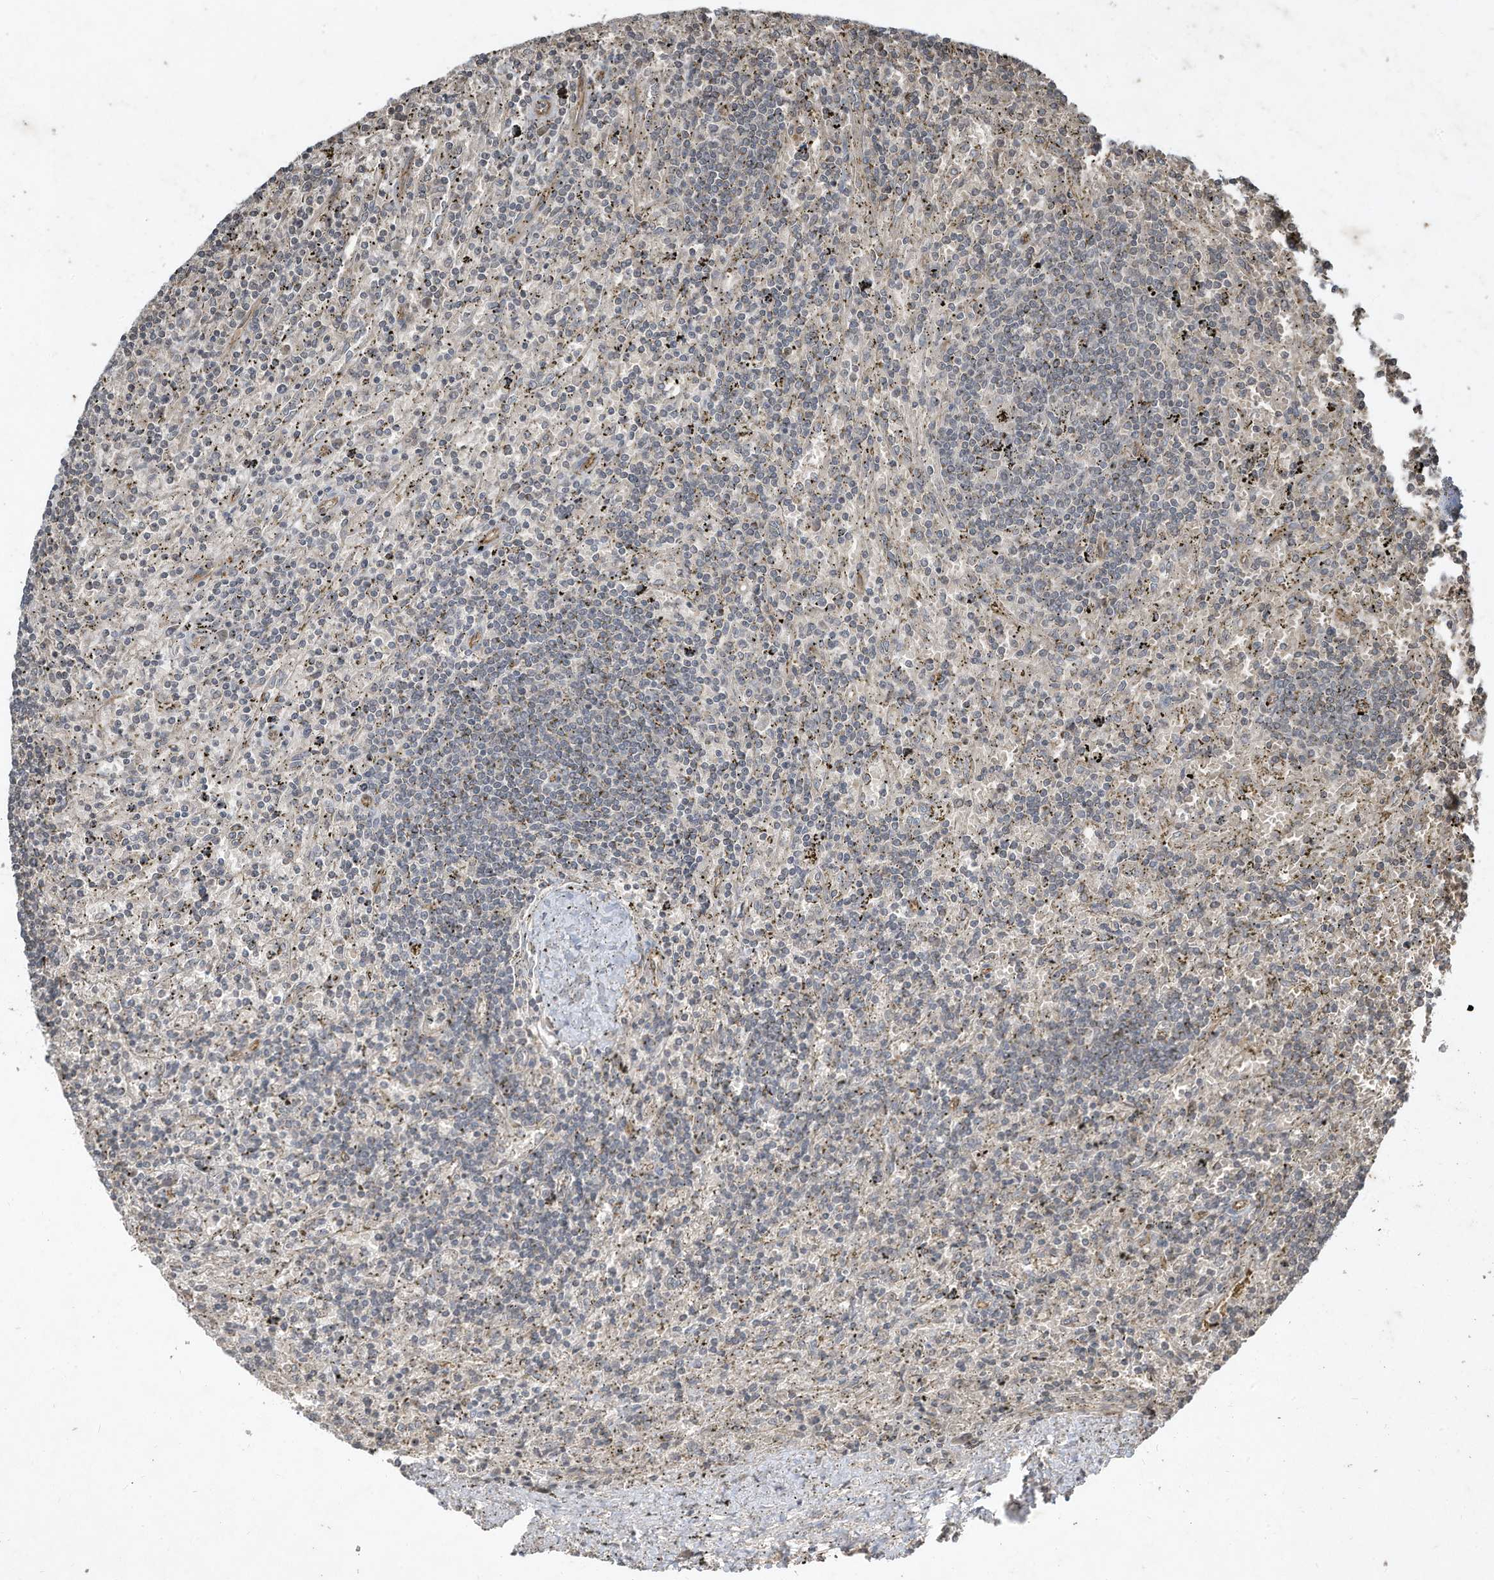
{"staining": {"intensity": "negative", "quantity": "none", "location": "none"}, "tissue": "lymphoma", "cell_type": "Tumor cells", "image_type": "cancer", "snomed": [{"axis": "morphology", "description": "Malignant lymphoma, non-Hodgkin's type, Low grade"}, {"axis": "topography", "description": "Spleen"}], "caption": "Tumor cells are negative for protein expression in human malignant lymphoma, non-Hodgkin's type (low-grade).", "gene": "MATN2", "patient": {"sex": "male", "age": 76}}